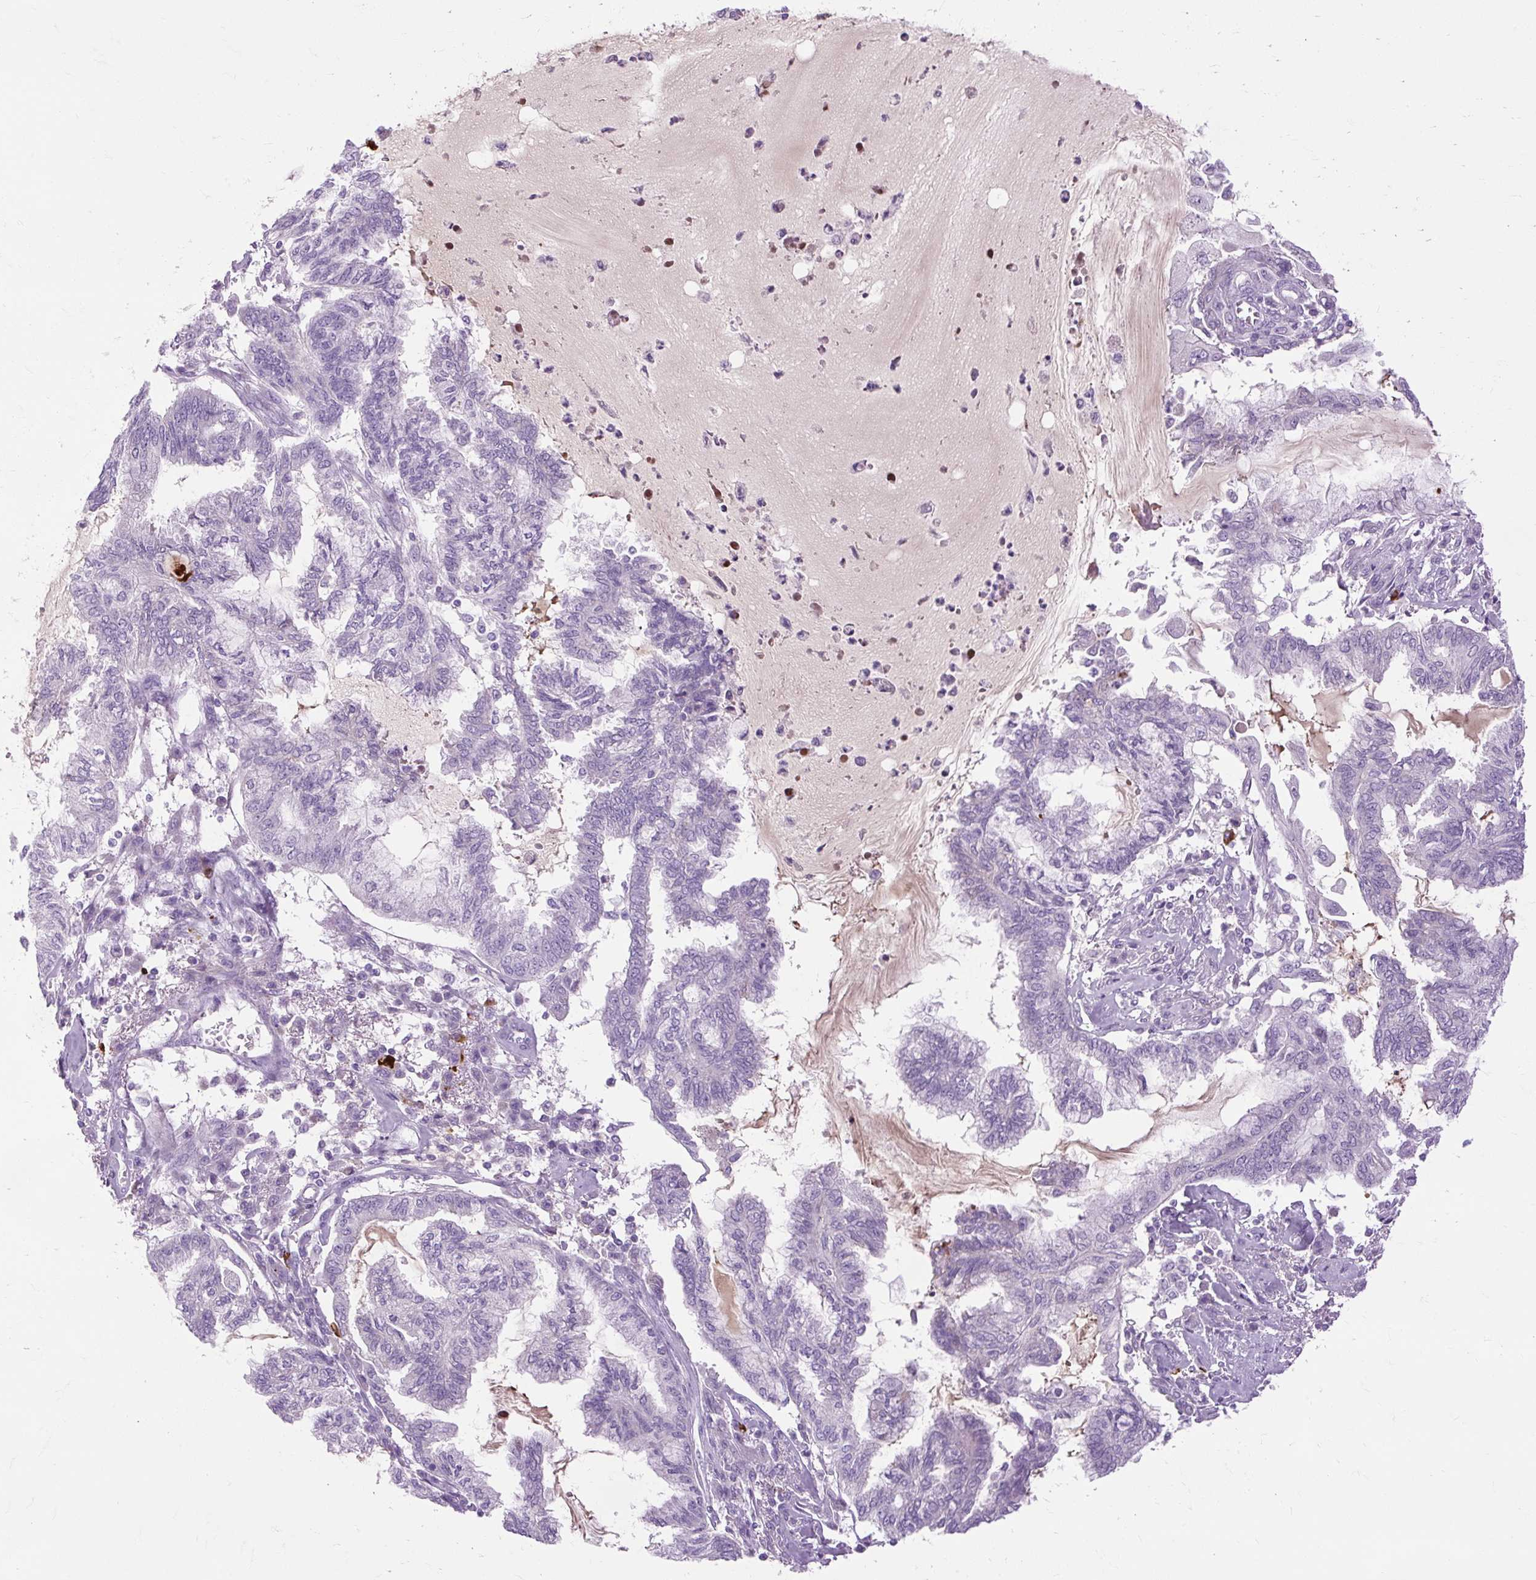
{"staining": {"intensity": "negative", "quantity": "none", "location": "none"}, "tissue": "endometrial cancer", "cell_type": "Tumor cells", "image_type": "cancer", "snomed": [{"axis": "morphology", "description": "Adenocarcinoma, NOS"}, {"axis": "topography", "description": "Endometrium"}], "caption": "An image of human adenocarcinoma (endometrial) is negative for staining in tumor cells.", "gene": "ARRDC2", "patient": {"sex": "female", "age": 86}}